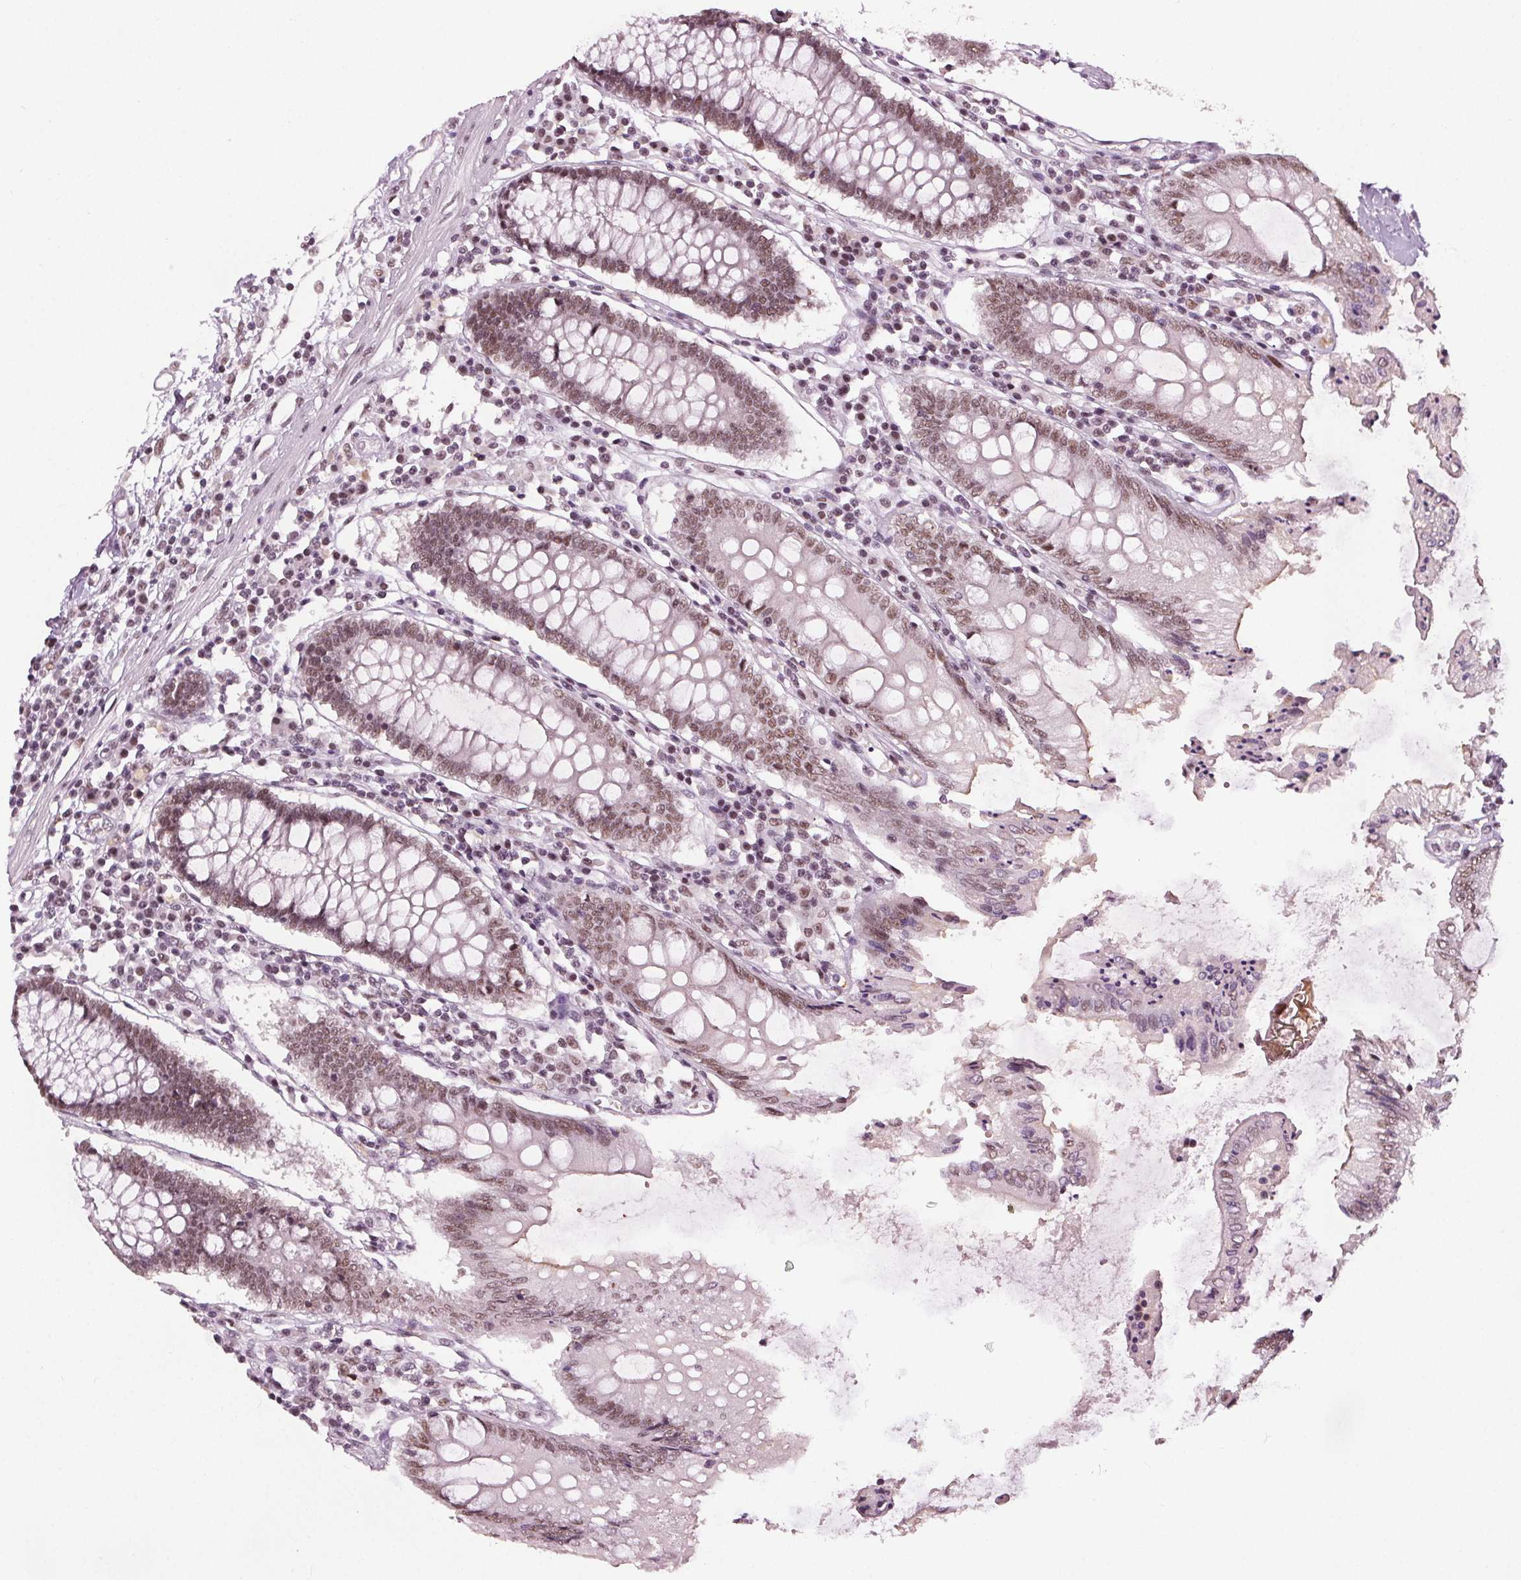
{"staining": {"intensity": "moderate", "quantity": ">75%", "location": "nuclear"}, "tissue": "colon", "cell_type": "Endothelial cells", "image_type": "normal", "snomed": [{"axis": "morphology", "description": "Normal tissue, NOS"}, {"axis": "morphology", "description": "Adenocarcinoma, NOS"}, {"axis": "topography", "description": "Colon"}], "caption": "Immunohistochemistry (IHC) of normal colon shows medium levels of moderate nuclear positivity in about >75% of endothelial cells.", "gene": "IWS1", "patient": {"sex": "male", "age": 83}}